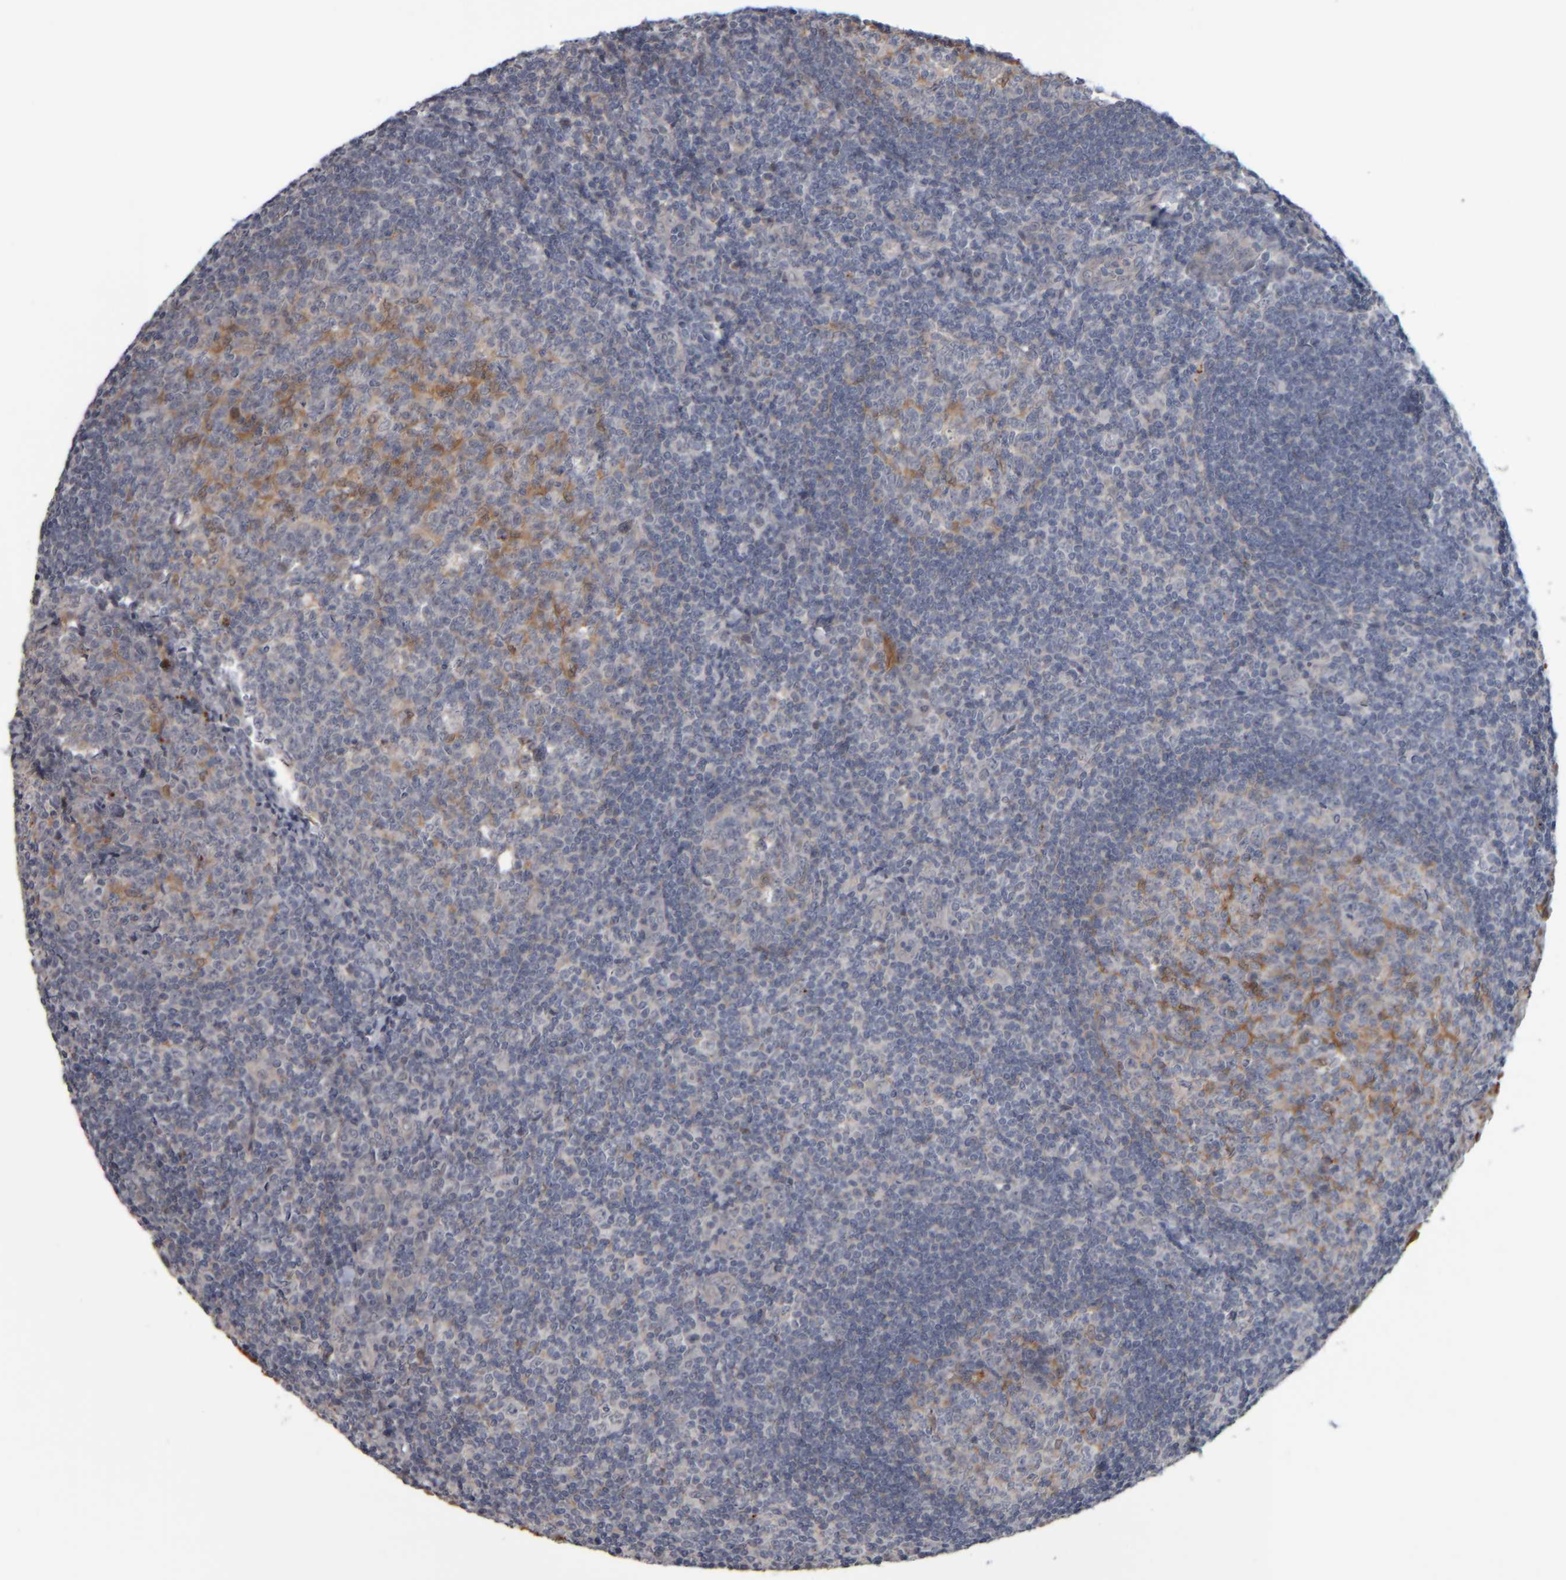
{"staining": {"intensity": "moderate", "quantity": "<25%", "location": "cytoplasmic/membranous"}, "tissue": "tonsil", "cell_type": "Germinal center cells", "image_type": "normal", "snomed": [{"axis": "morphology", "description": "Normal tissue, NOS"}, {"axis": "topography", "description": "Tonsil"}], "caption": "Immunohistochemical staining of benign human tonsil displays moderate cytoplasmic/membranous protein positivity in approximately <25% of germinal center cells. (Stains: DAB (3,3'-diaminobenzidine) in brown, nuclei in blue, Microscopy: brightfield microscopy at high magnification).", "gene": "COL14A1", "patient": {"sex": "male", "age": 37}}